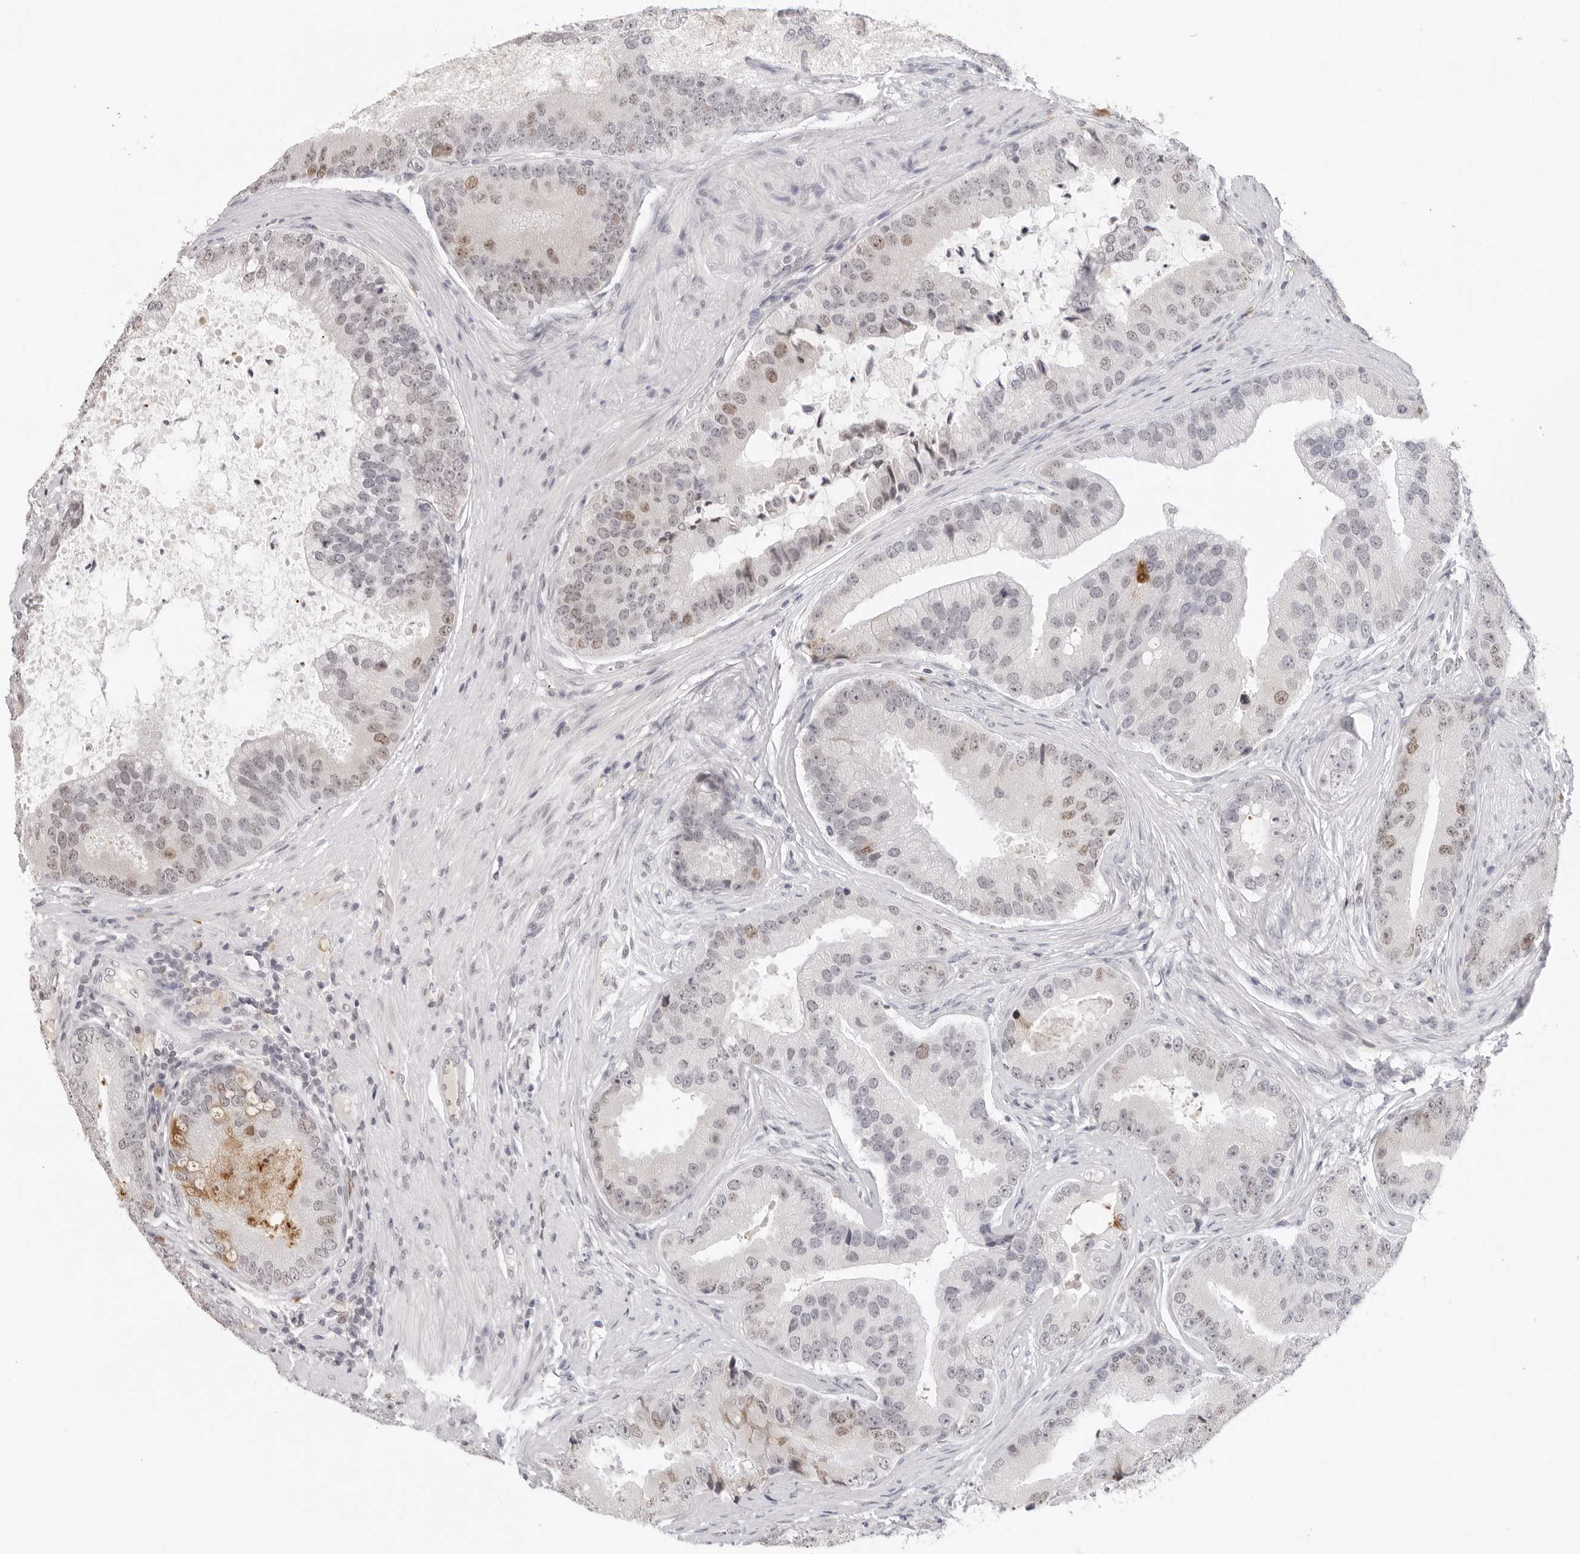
{"staining": {"intensity": "moderate", "quantity": "<25%", "location": "nuclear"}, "tissue": "prostate cancer", "cell_type": "Tumor cells", "image_type": "cancer", "snomed": [{"axis": "morphology", "description": "Adenocarcinoma, High grade"}, {"axis": "topography", "description": "Prostate"}], "caption": "Tumor cells exhibit low levels of moderate nuclear staining in about <25% of cells in prostate cancer (high-grade adenocarcinoma).", "gene": "MSH6", "patient": {"sex": "male", "age": 70}}